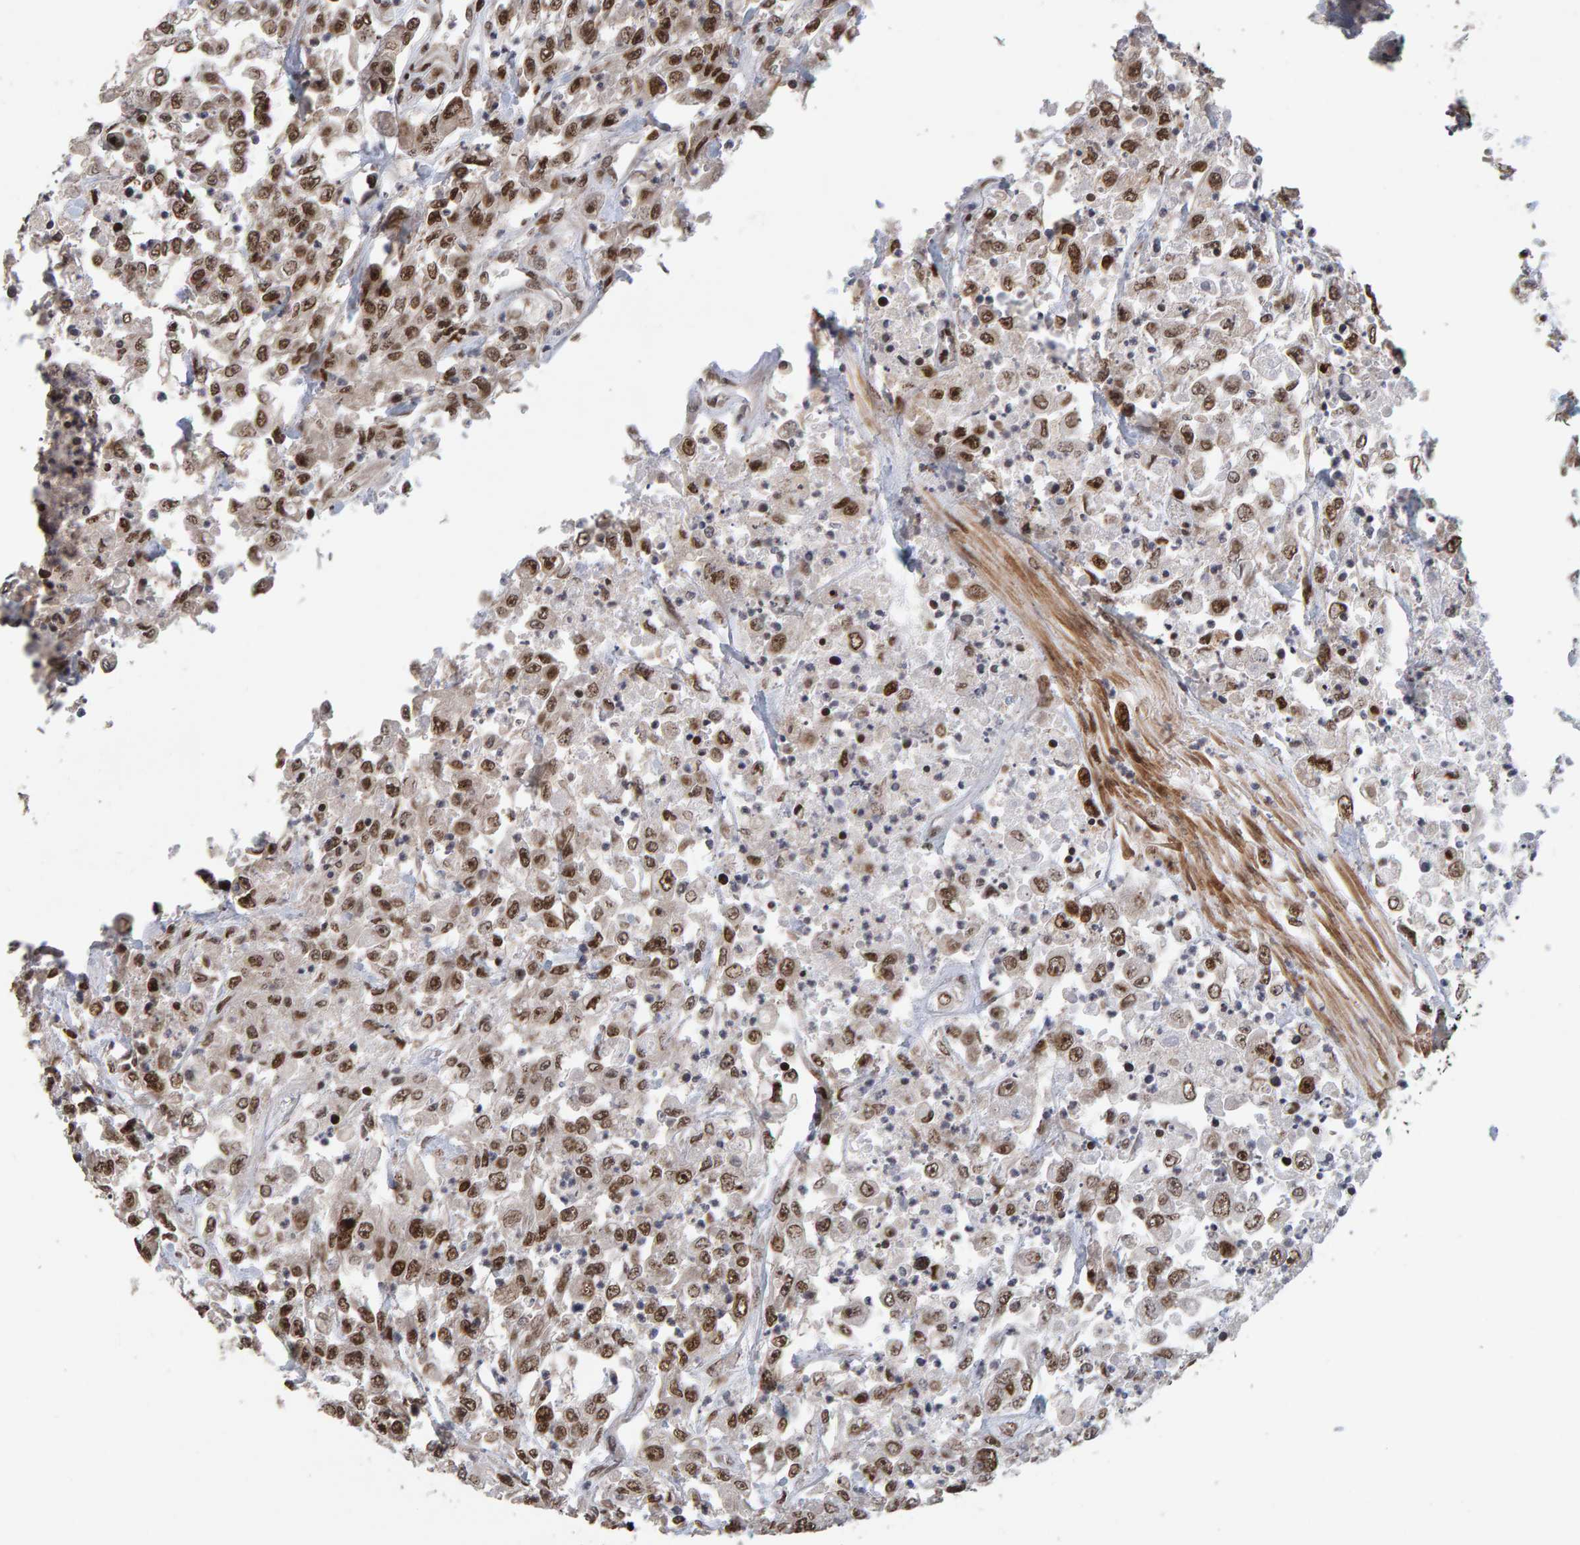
{"staining": {"intensity": "strong", "quantity": ">75%", "location": "nuclear"}, "tissue": "urothelial cancer", "cell_type": "Tumor cells", "image_type": "cancer", "snomed": [{"axis": "morphology", "description": "Urothelial carcinoma, High grade"}, {"axis": "topography", "description": "Urinary bladder"}], "caption": "Immunohistochemistry of urothelial cancer demonstrates high levels of strong nuclear expression in about >75% of tumor cells.", "gene": "CHD4", "patient": {"sex": "male", "age": 46}}